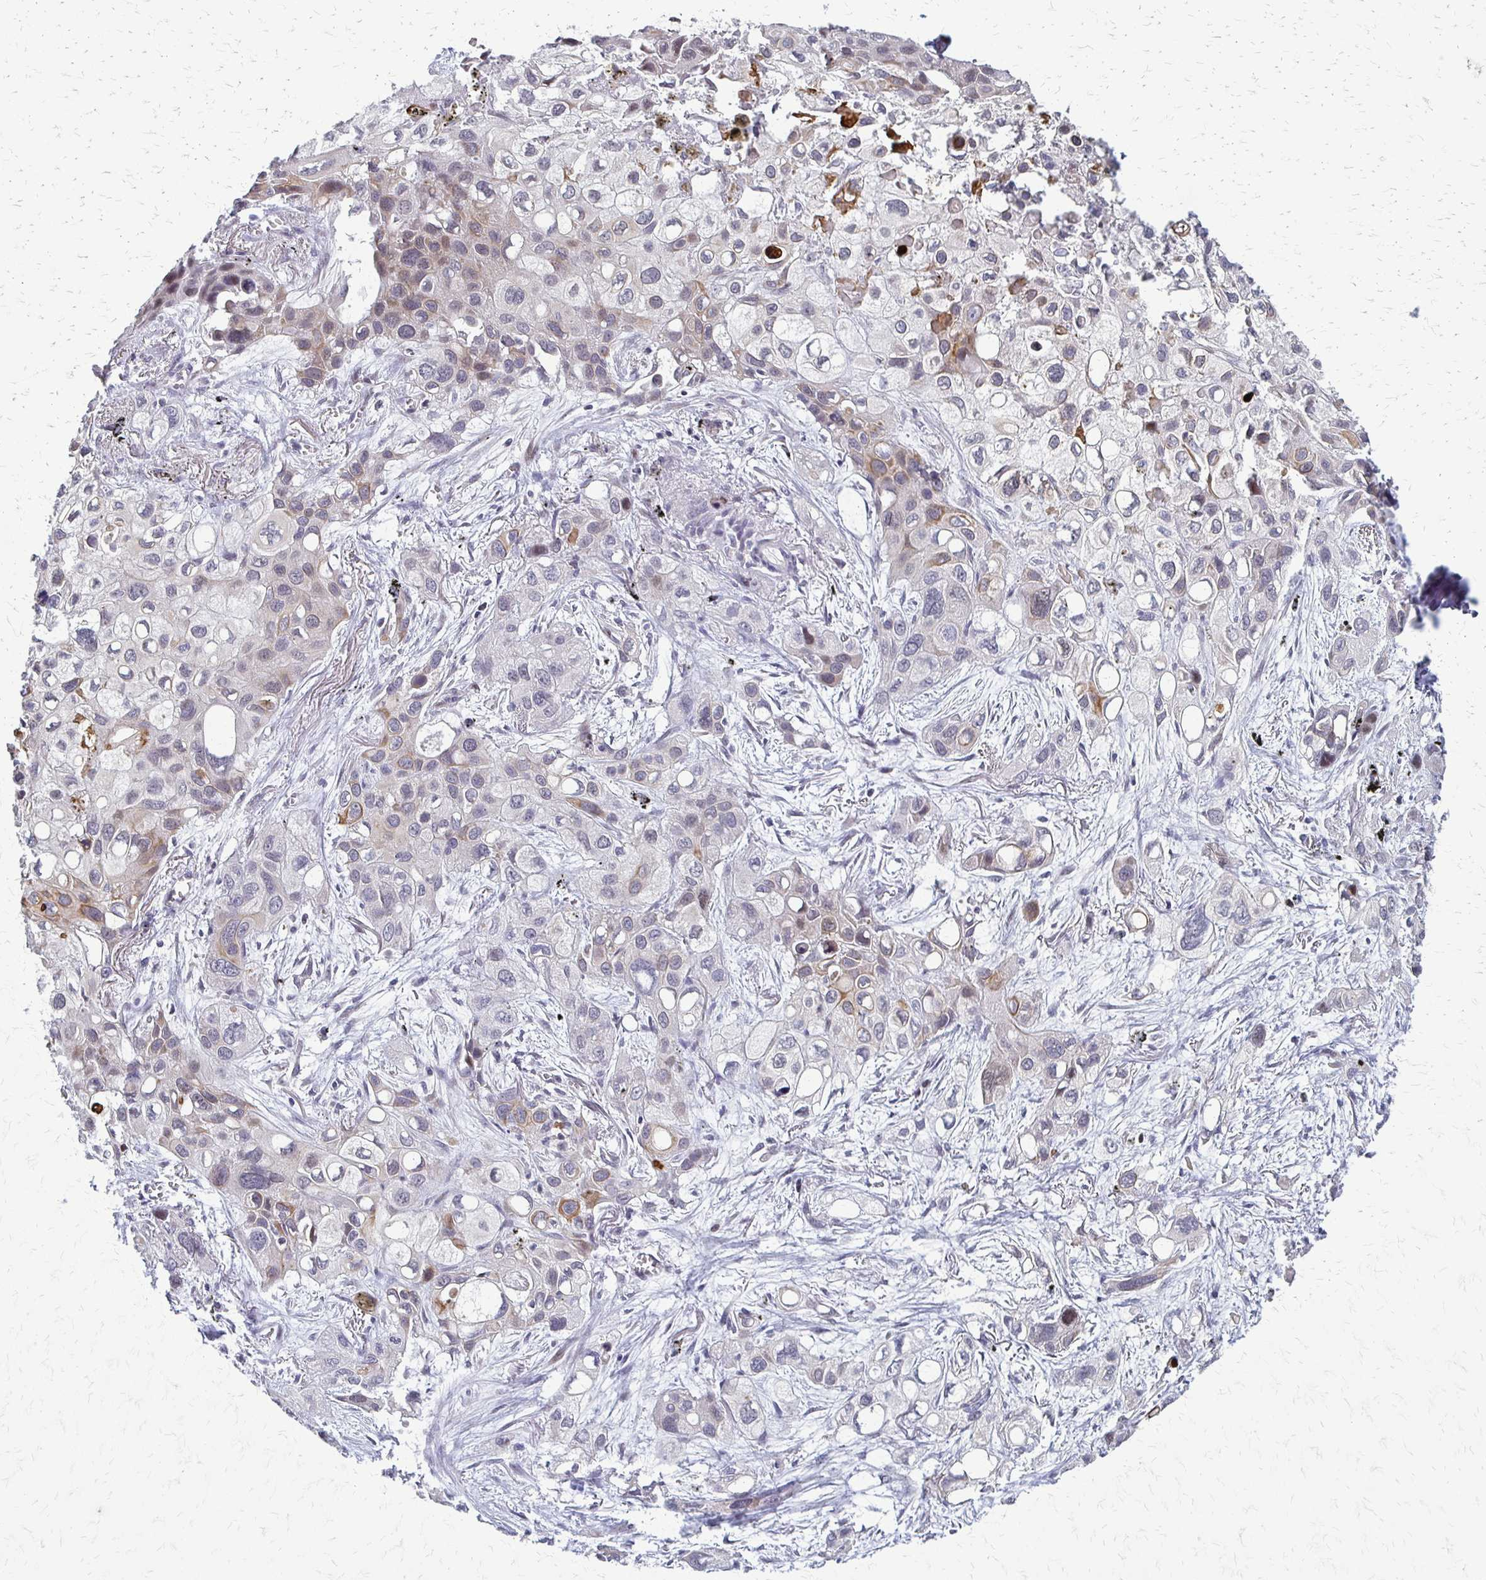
{"staining": {"intensity": "moderate", "quantity": "<25%", "location": "cytoplasmic/membranous"}, "tissue": "lung cancer", "cell_type": "Tumor cells", "image_type": "cancer", "snomed": [{"axis": "morphology", "description": "Squamous cell carcinoma, NOS"}, {"axis": "morphology", "description": "Squamous cell carcinoma, metastatic, NOS"}, {"axis": "topography", "description": "Lung"}], "caption": "Immunohistochemical staining of human squamous cell carcinoma (lung) demonstrates moderate cytoplasmic/membranous protein positivity in about <25% of tumor cells.", "gene": "TRIR", "patient": {"sex": "male", "age": 59}}